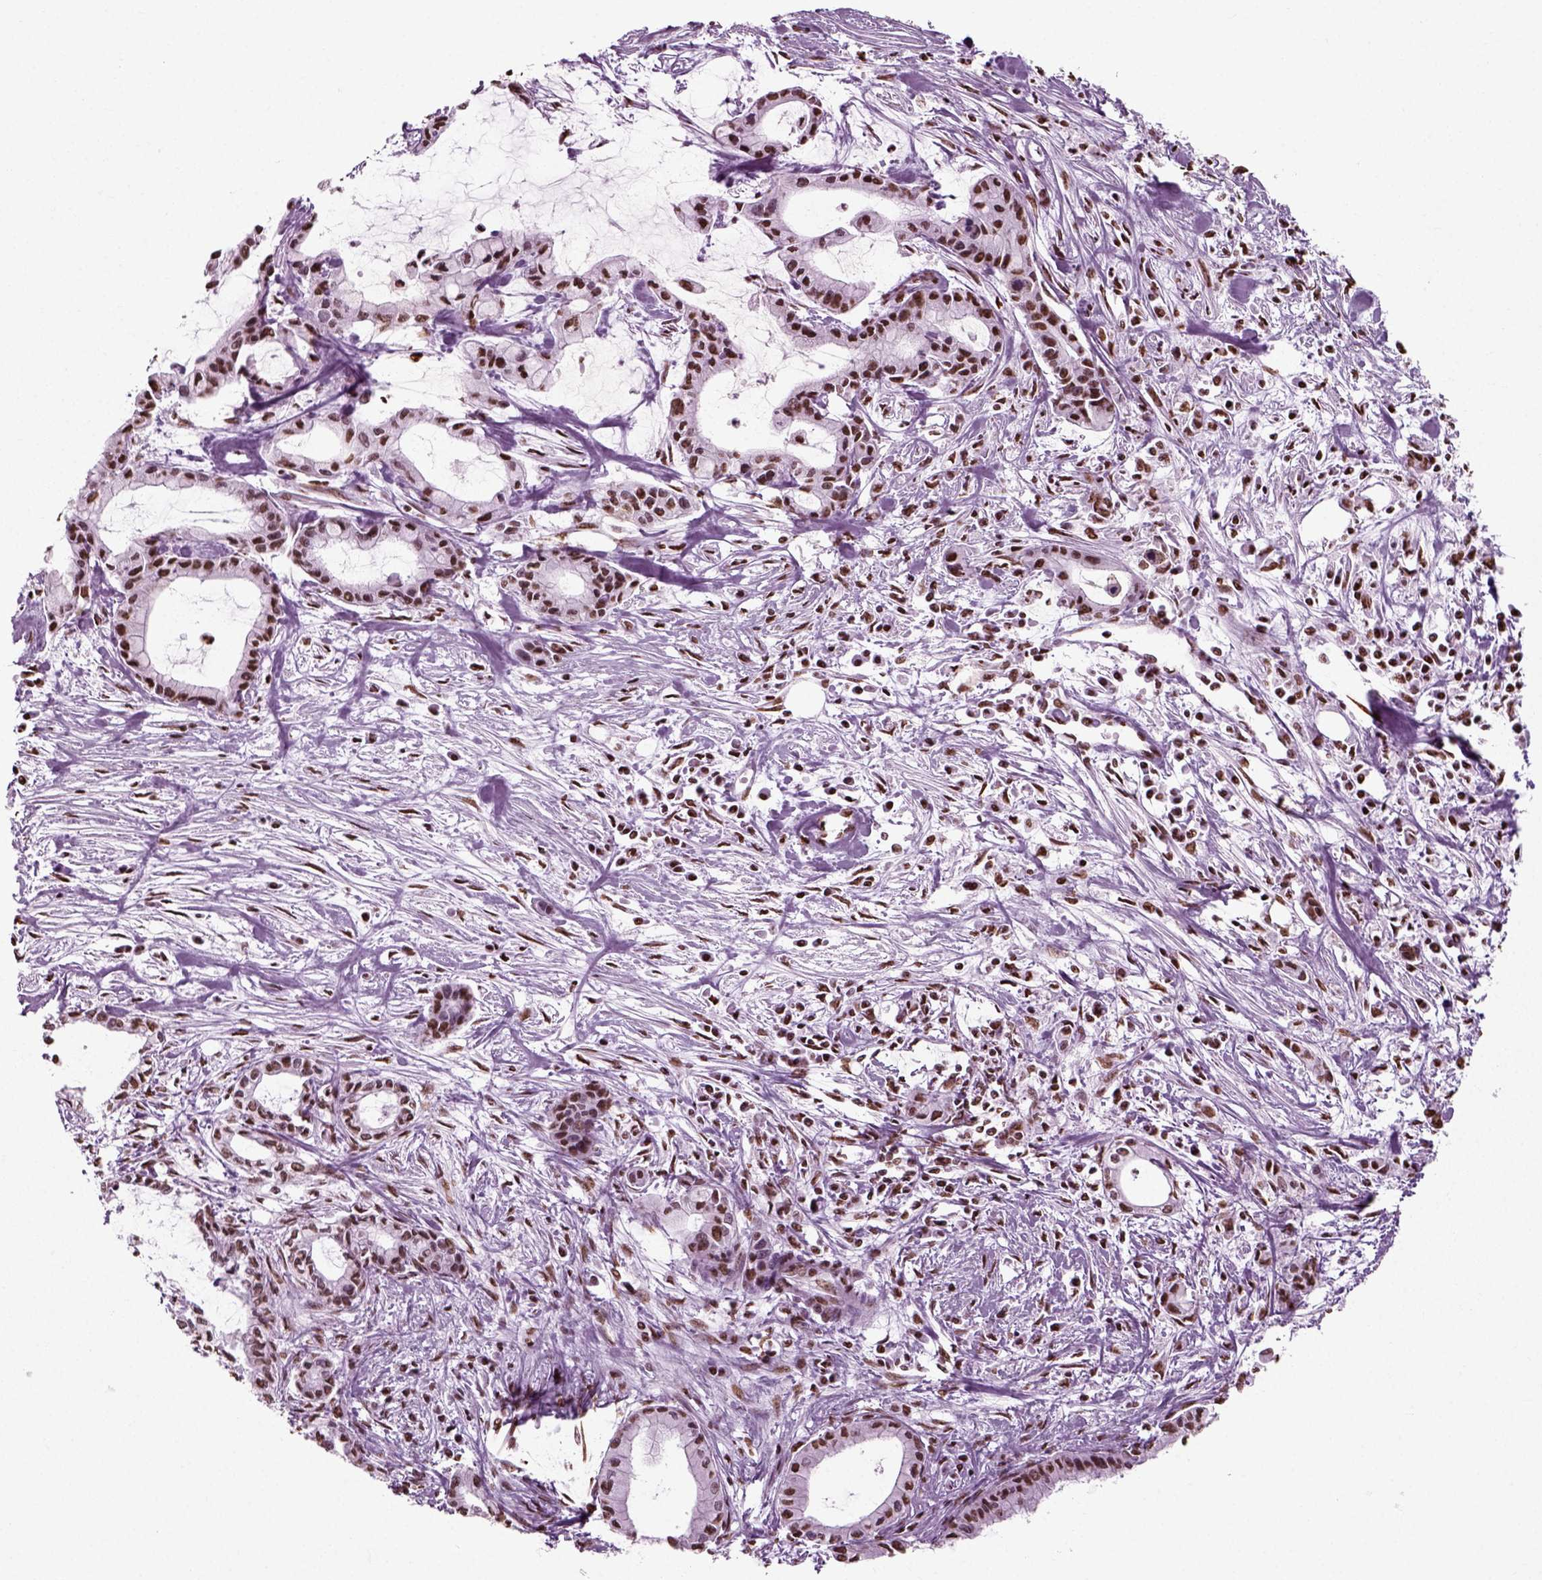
{"staining": {"intensity": "strong", "quantity": ">75%", "location": "nuclear"}, "tissue": "pancreatic cancer", "cell_type": "Tumor cells", "image_type": "cancer", "snomed": [{"axis": "morphology", "description": "Adenocarcinoma, NOS"}, {"axis": "topography", "description": "Pancreas"}], "caption": "Immunohistochemistry (DAB) staining of human adenocarcinoma (pancreatic) exhibits strong nuclear protein staining in about >75% of tumor cells.", "gene": "POLR1H", "patient": {"sex": "male", "age": 48}}